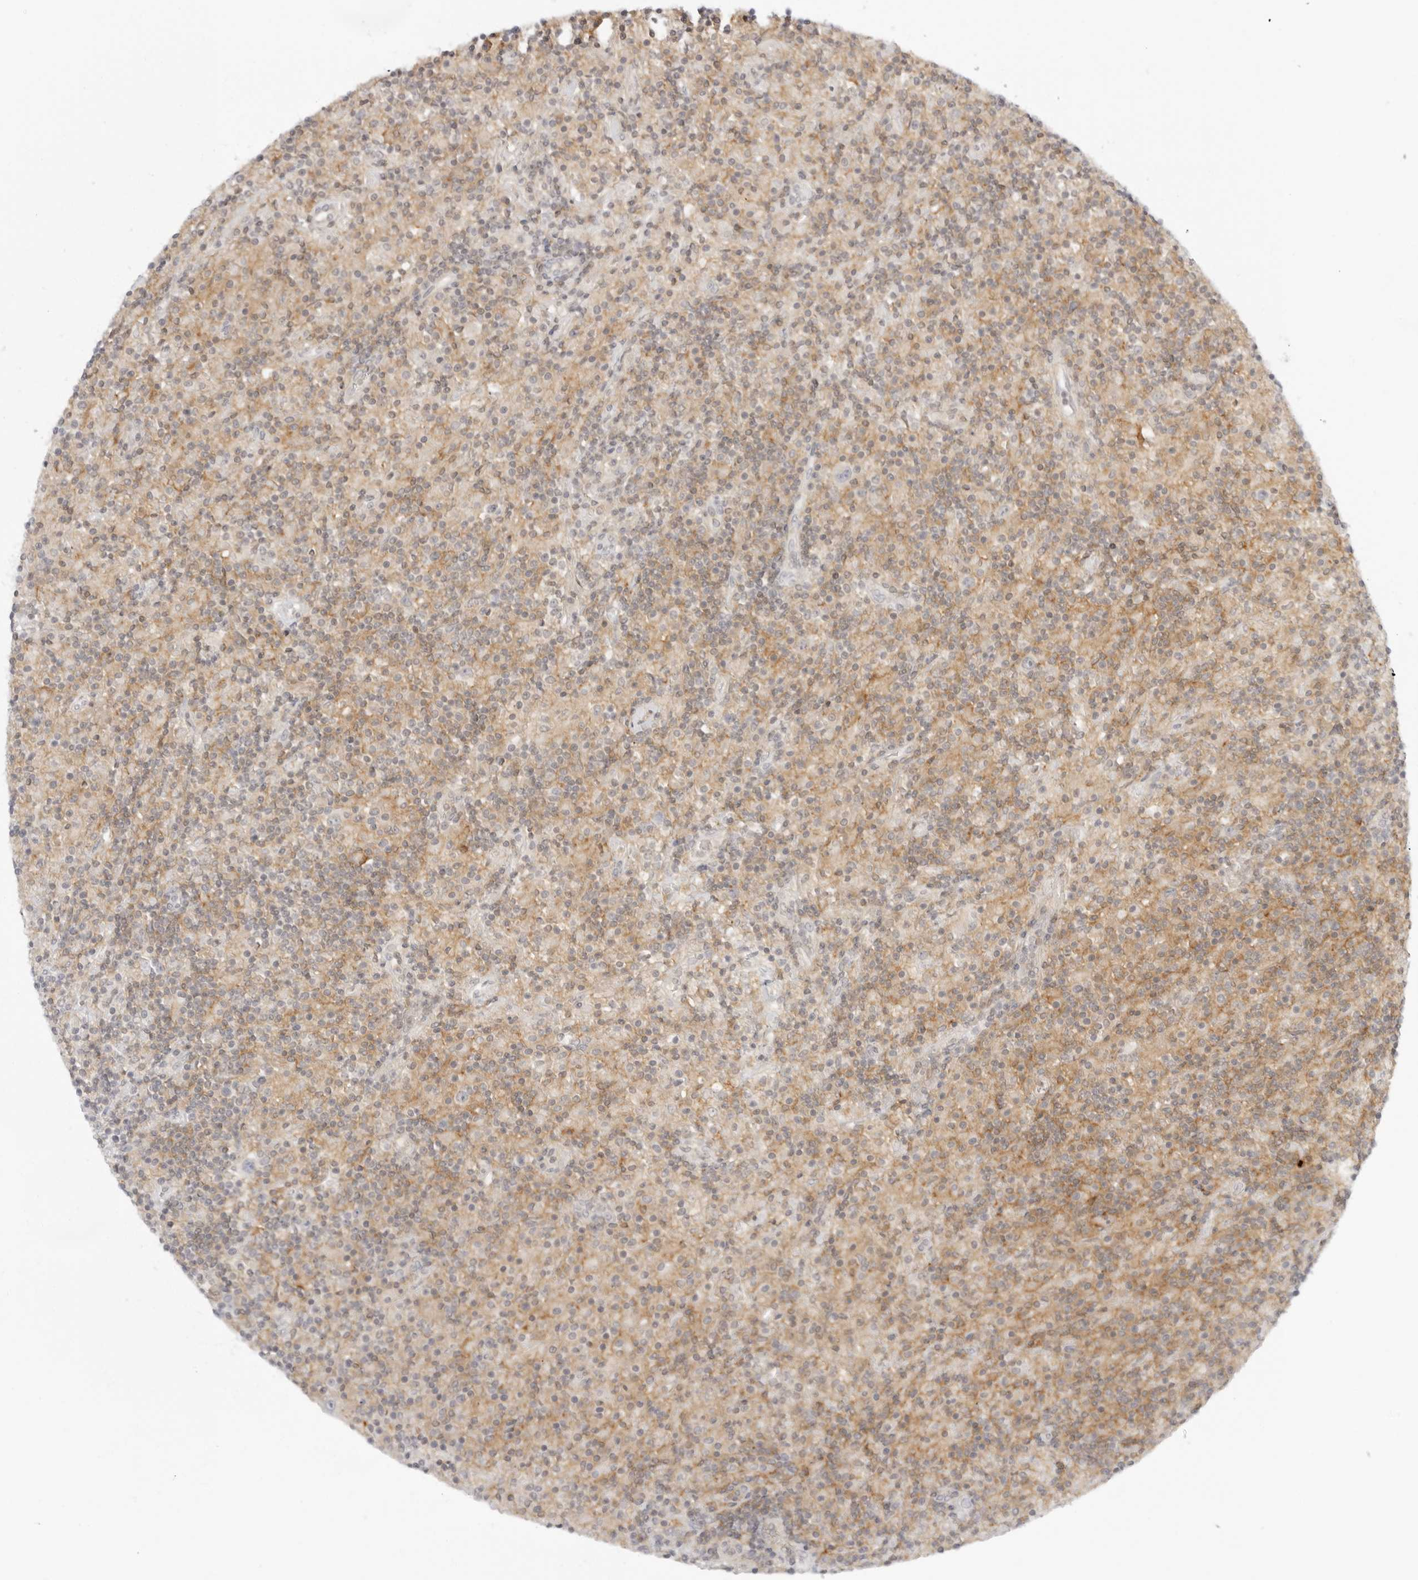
{"staining": {"intensity": "negative", "quantity": "none", "location": "none"}, "tissue": "lymphoma", "cell_type": "Tumor cells", "image_type": "cancer", "snomed": [{"axis": "morphology", "description": "Hodgkin's disease, NOS"}, {"axis": "topography", "description": "Lymph node"}], "caption": "Image shows no significant protein staining in tumor cells of Hodgkin's disease.", "gene": "TNFRSF14", "patient": {"sex": "male", "age": 70}}